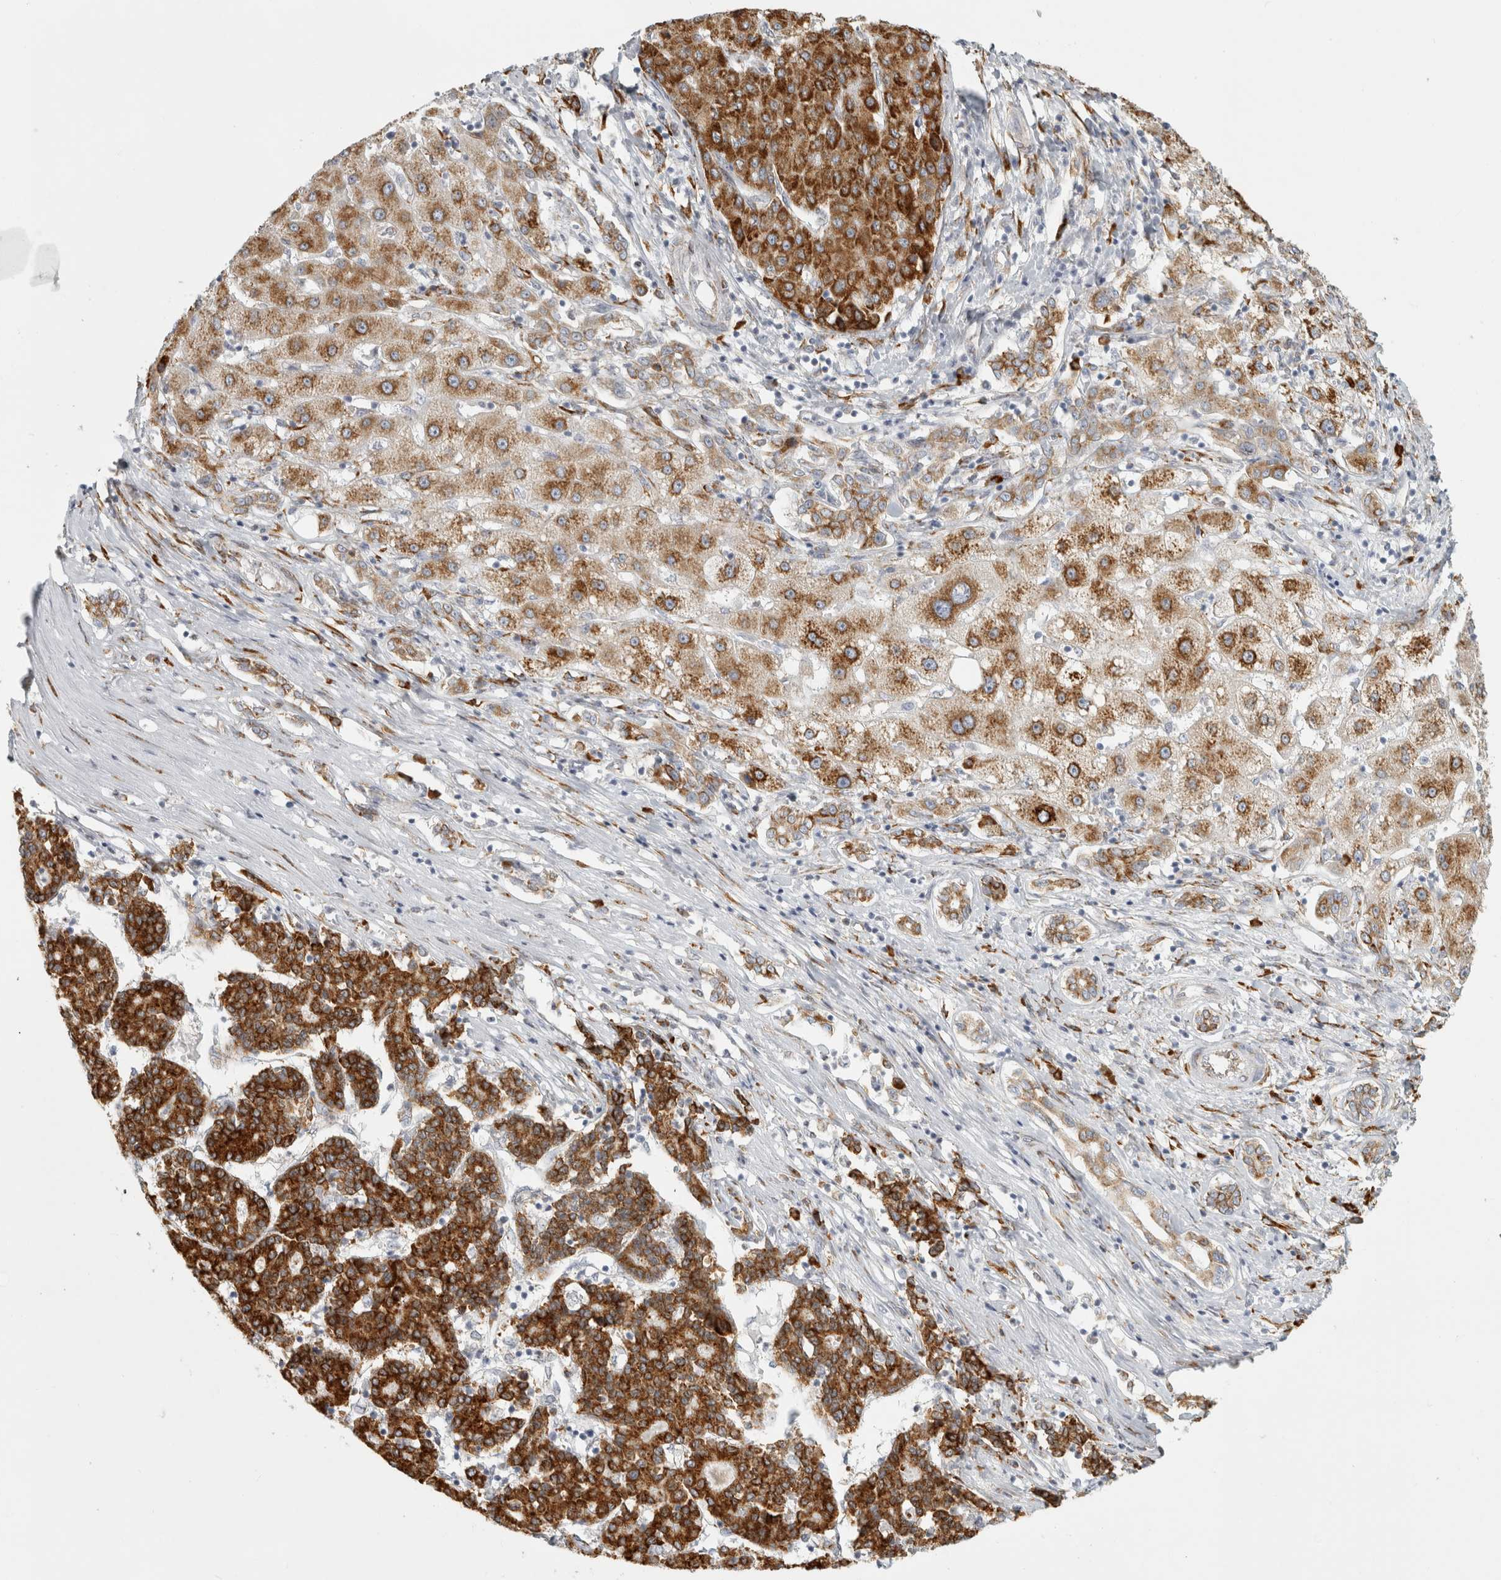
{"staining": {"intensity": "strong", "quantity": ">75%", "location": "cytoplasmic/membranous"}, "tissue": "liver cancer", "cell_type": "Tumor cells", "image_type": "cancer", "snomed": [{"axis": "morphology", "description": "Carcinoma, Hepatocellular, NOS"}, {"axis": "topography", "description": "Liver"}], "caption": "Protein expression by immunohistochemistry exhibits strong cytoplasmic/membranous expression in approximately >75% of tumor cells in liver cancer.", "gene": "OSTN", "patient": {"sex": "male", "age": 65}}